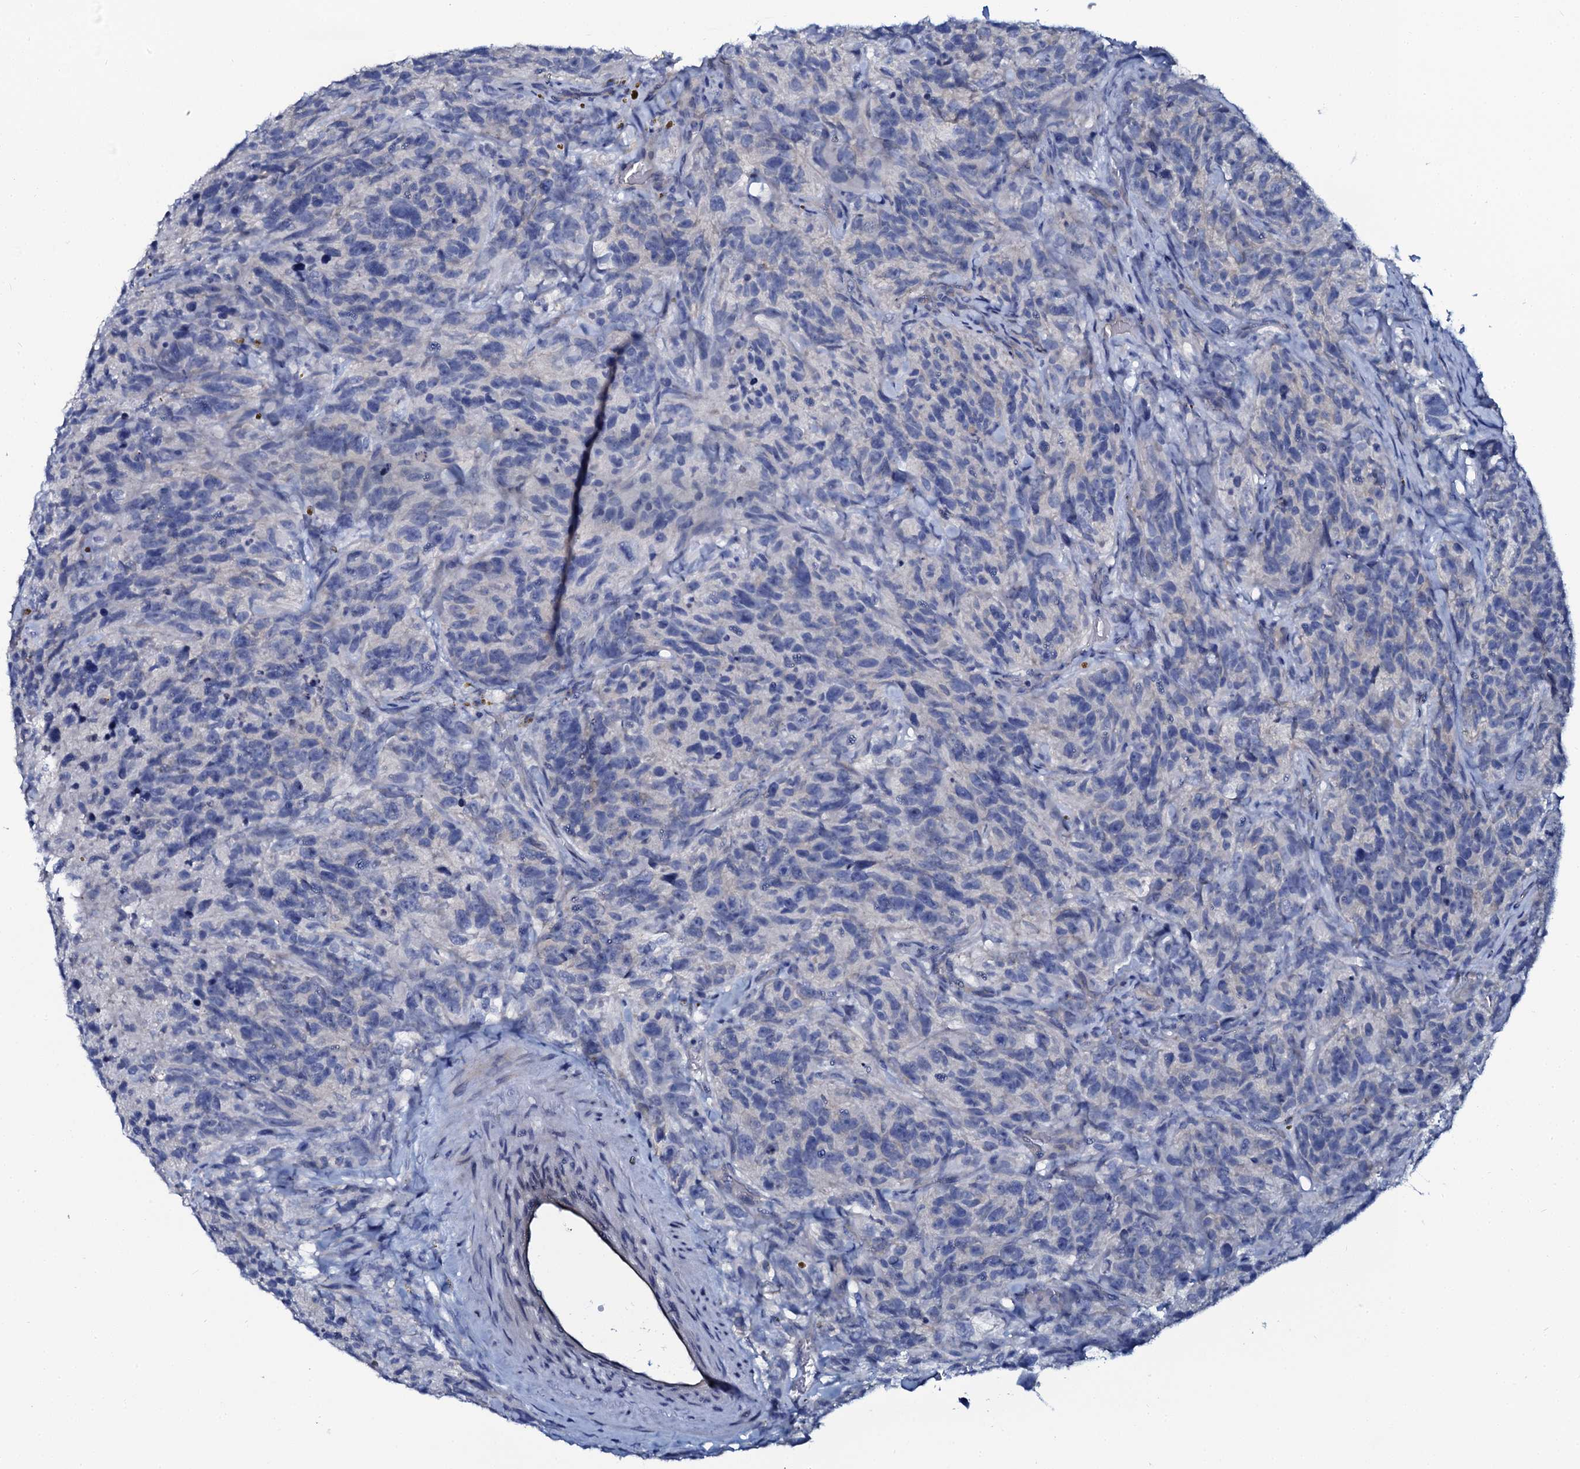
{"staining": {"intensity": "negative", "quantity": "none", "location": "none"}, "tissue": "glioma", "cell_type": "Tumor cells", "image_type": "cancer", "snomed": [{"axis": "morphology", "description": "Glioma, malignant, High grade"}, {"axis": "topography", "description": "Brain"}], "caption": "An IHC histopathology image of malignant high-grade glioma is shown. There is no staining in tumor cells of malignant high-grade glioma.", "gene": "C10orf88", "patient": {"sex": "male", "age": 69}}